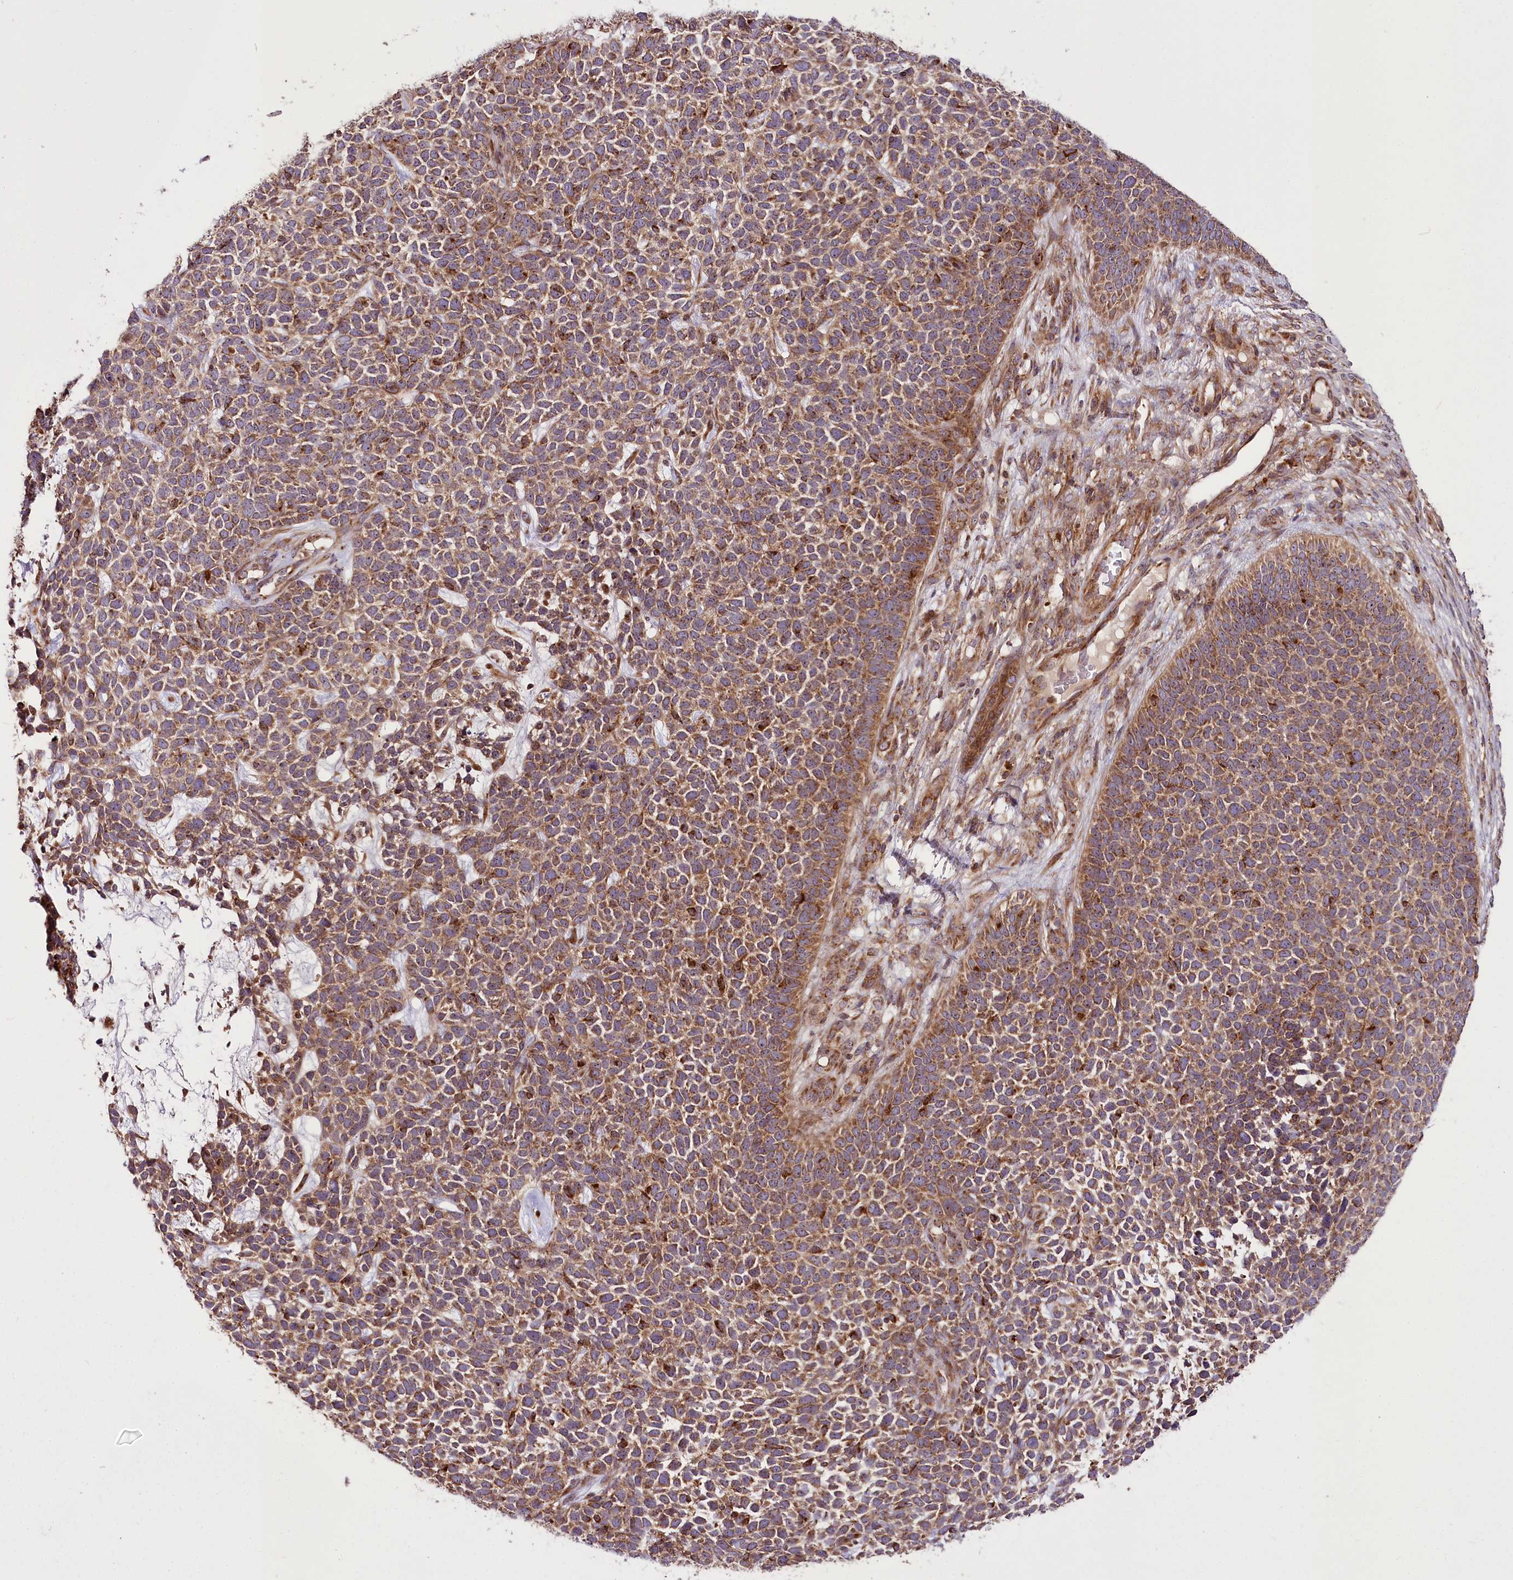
{"staining": {"intensity": "moderate", "quantity": ">75%", "location": "cytoplasmic/membranous"}, "tissue": "skin cancer", "cell_type": "Tumor cells", "image_type": "cancer", "snomed": [{"axis": "morphology", "description": "Basal cell carcinoma"}, {"axis": "topography", "description": "Skin"}], "caption": "Approximately >75% of tumor cells in basal cell carcinoma (skin) exhibit moderate cytoplasmic/membranous protein staining as visualized by brown immunohistochemical staining.", "gene": "RAB7A", "patient": {"sex": "female", "age": 84}}